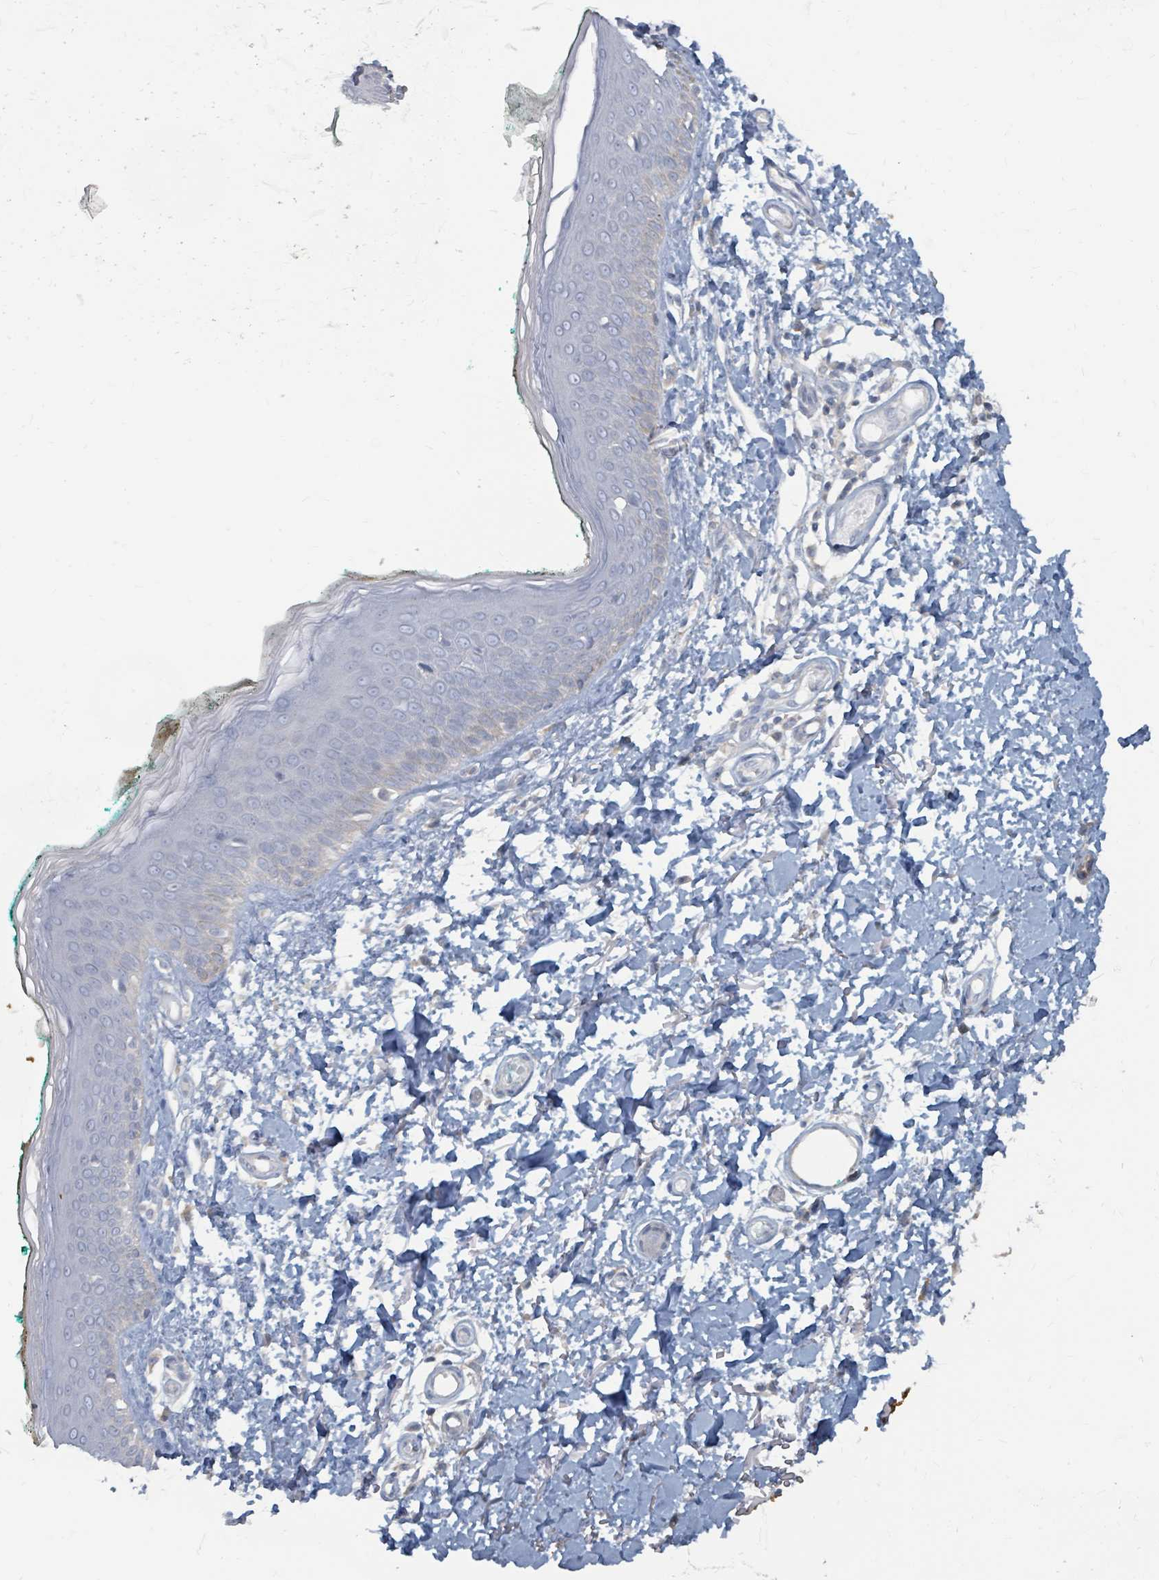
{"staining": {"intensity": "negative", "quantity": "none", "location": "none"}, "tissue": "skin", "cell_type": "Fibroblasts", "image_type": "normal", "snomed": [{"axis": "morphology", "description": "Normal tissue, NOS"}, {"axis": "morphology", "description": "Malignant melanoma, NOS"}, {"axis": "topography", "description": "Skin"}], "caption": "This micrograph is of unremarkable skin stained with immunohistochemistry to label a protein in brown with the nuclei are counter-stained blue. There is no positivity in fibroblasts. Brightfield microscopy of immunohistochemistry (IHC) stained with DAB (3,3'-diaminobenzidine) (brown) and hematoxylin (blue), captured at high magnification.", "gene": "ARGFX", "patient": {"sex": "male", "age": 62}}